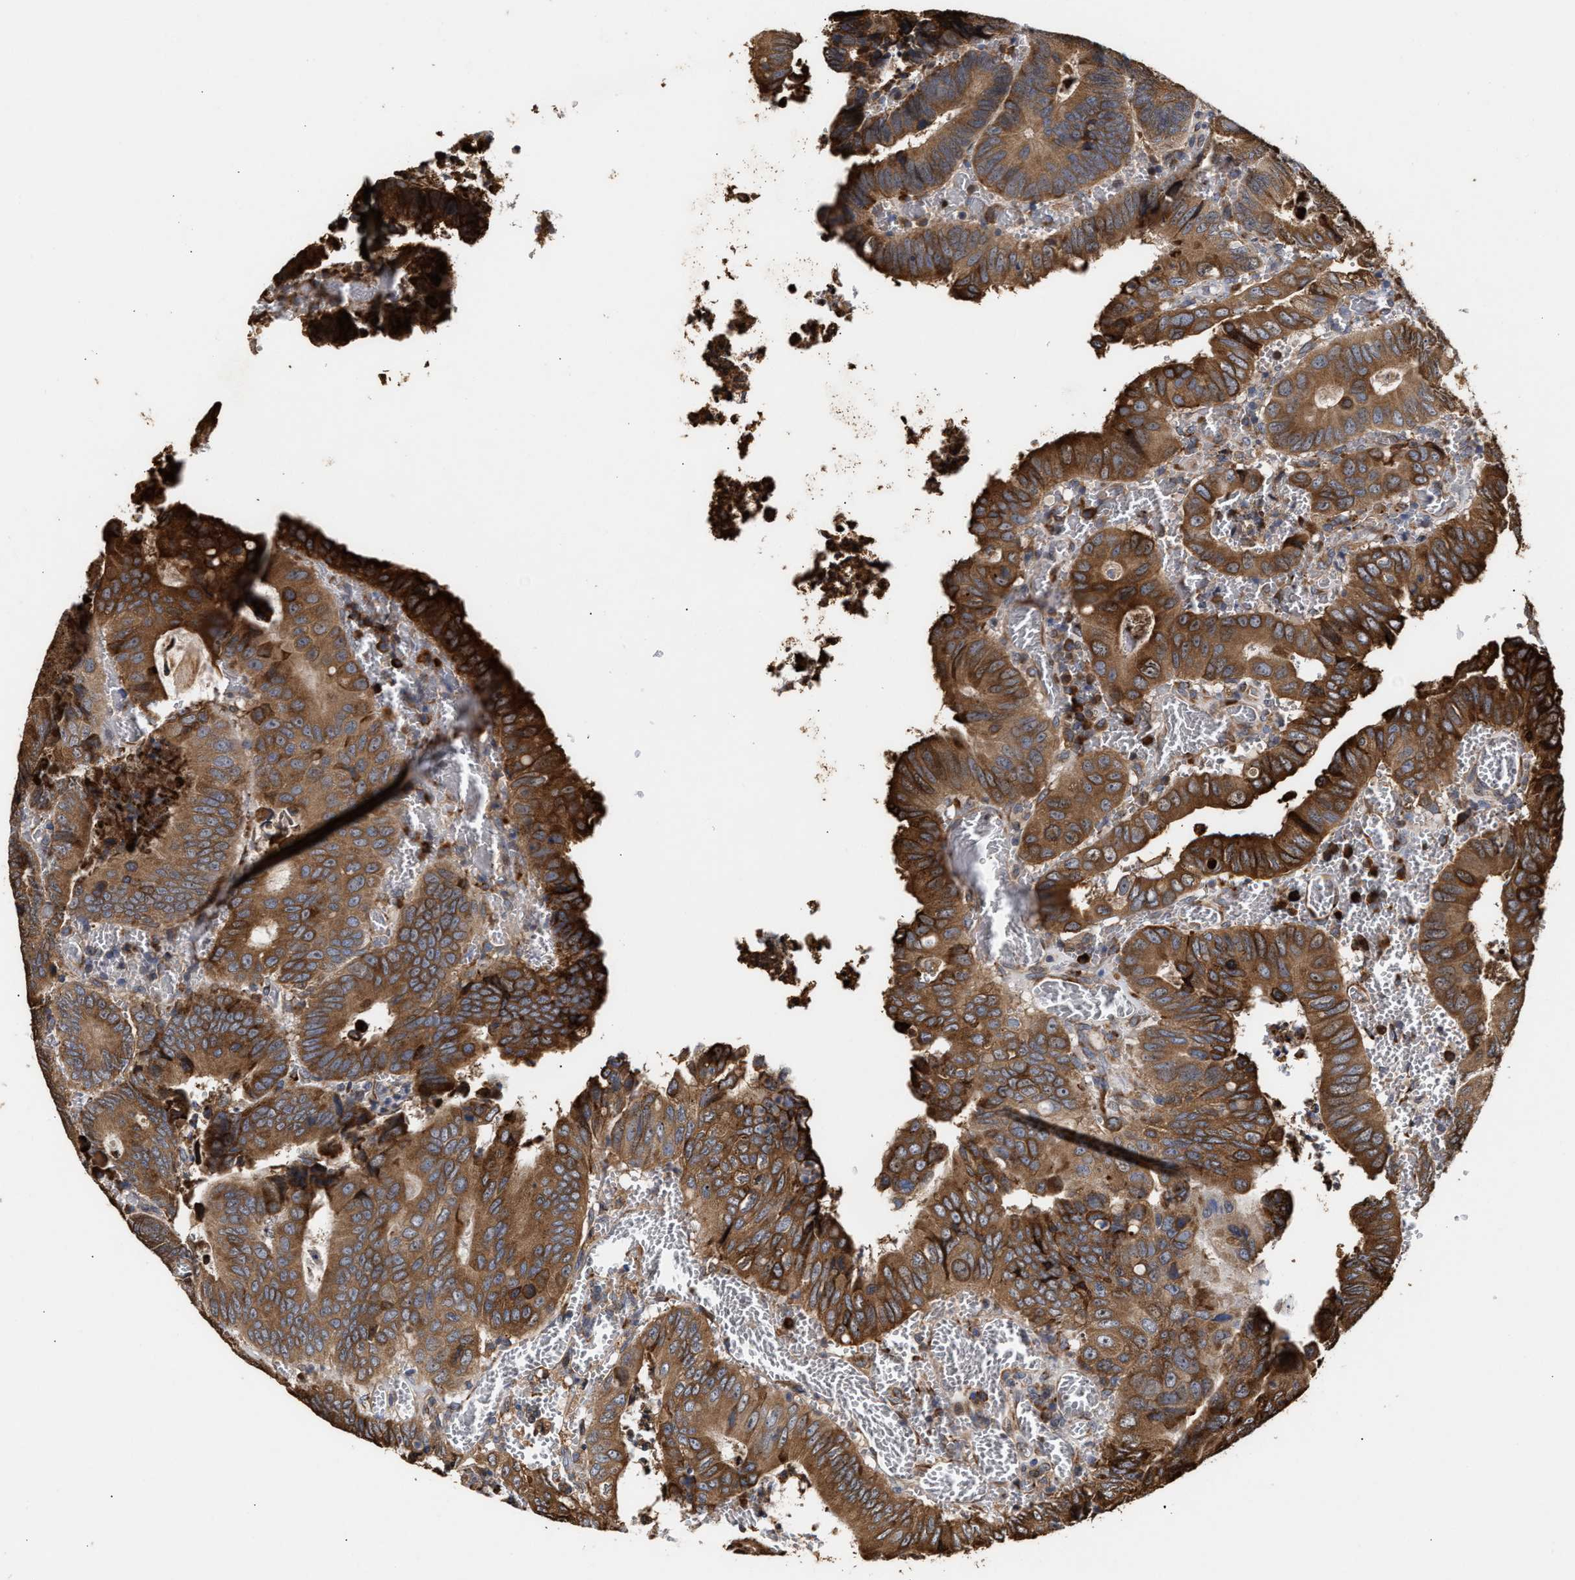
{"staining": {"intensity": "strong", "quantity": ">75%", "location": "cytoplasmic/membranous"}, "tissue": "colorectal cancer", "cell_type": "Tumor cells", "image_type": "cancer", "snomed": [{"axis": "morphology", "description": "Inflammation, NOS"}, {"axis": "morphology", "description": "Adenocarcinoma, NOS"}, {"axis": "topography", "description": "Colon"}], "caption": "This photomicrograph demonstrates immunohistochemistry staining of human colorectal cancer, with high strong cytoplasmic/membranous staining in approximately >75% of tumor cells.", "gene": "GOSR1", "patient": {"sex": "male", "age": 72}}